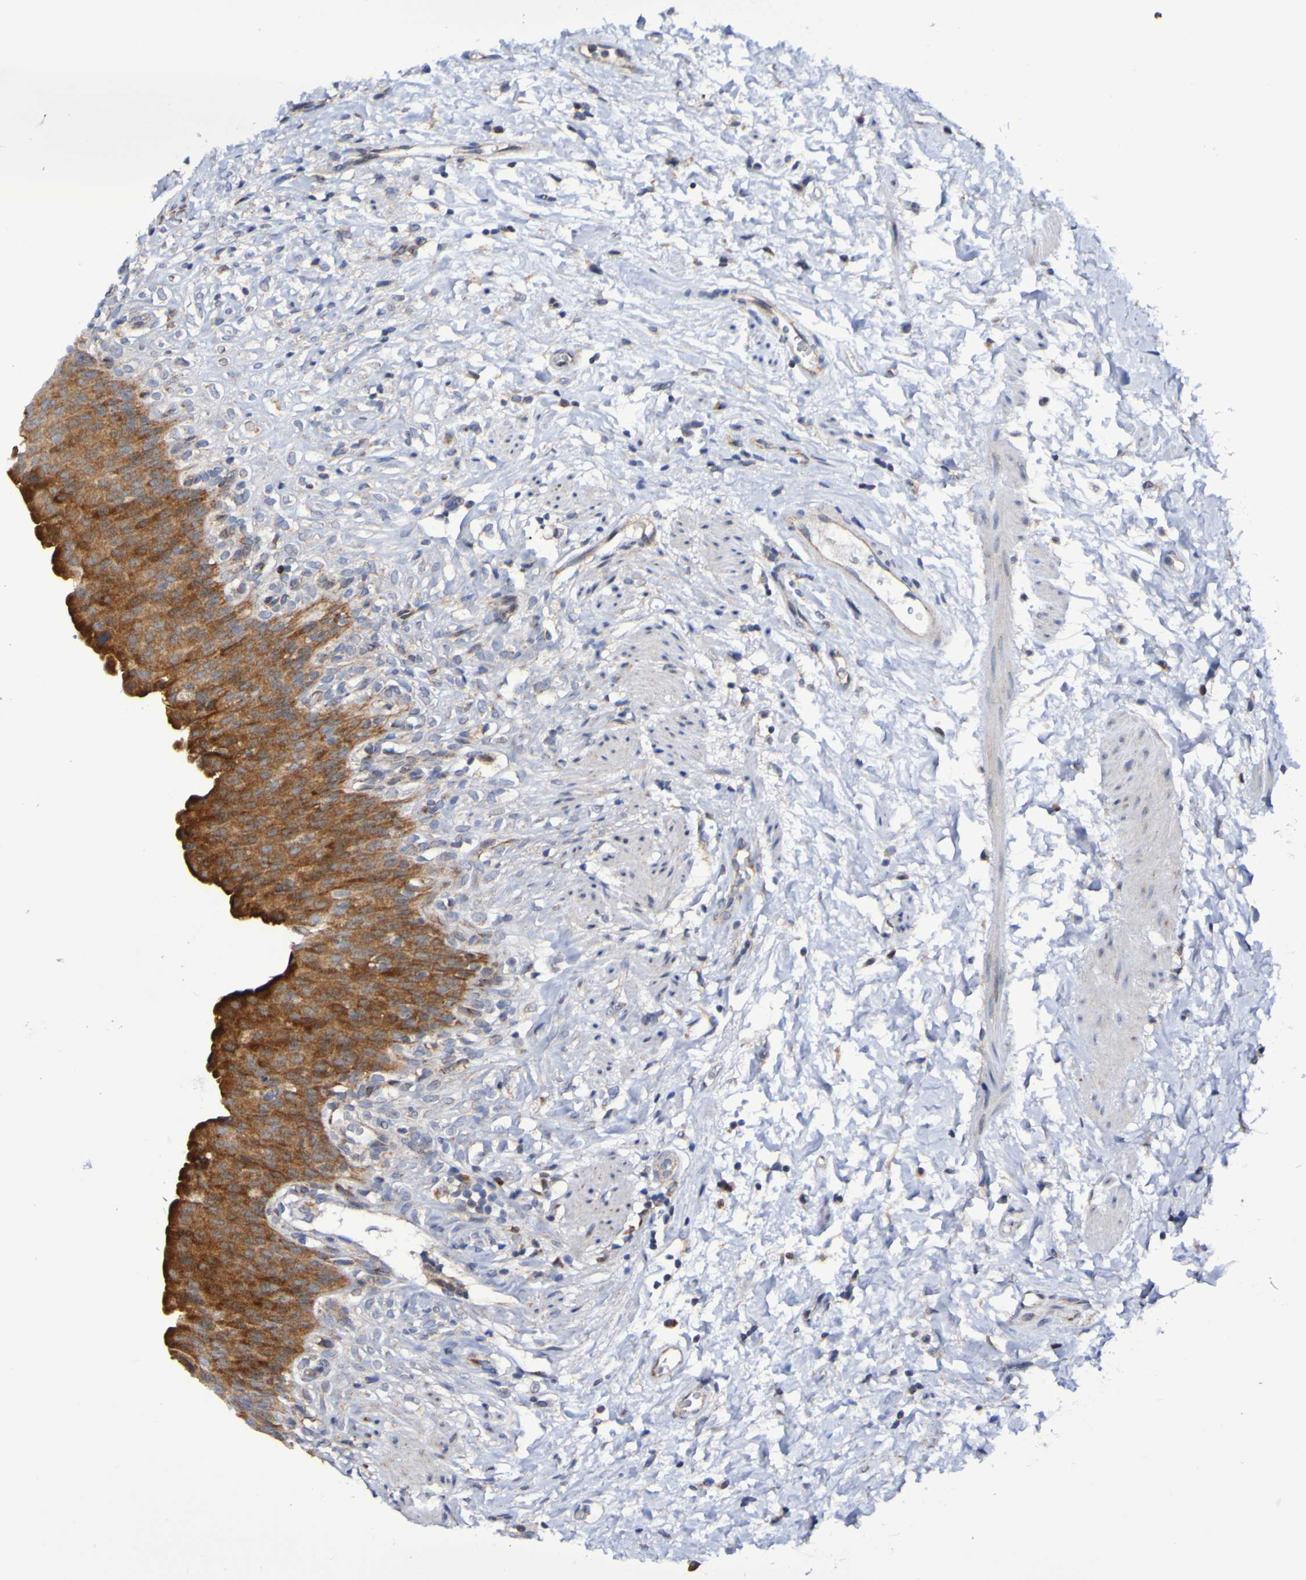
{"staining": {"intensity": "strong", "quantity": ">75%", "location": "cytoplasmic/membranous"}, "tissue": "urinary bladder", "cell_type": "Urothelial cells", "image_type": "normal", "snomed": [{"axis": "morphology", "description": "Normal tissue, NOS"}, {"axis": "topography", "description": "Urinary bladder"}], "caption": "Strong cytoplasmic/membranous expression for a protein is seen in approximately >75% of urothelial cells of normal urinary bladder using immunohistochemistry.", "gene": "GJB1", "patient": {"sex": "female", "age": 79}}